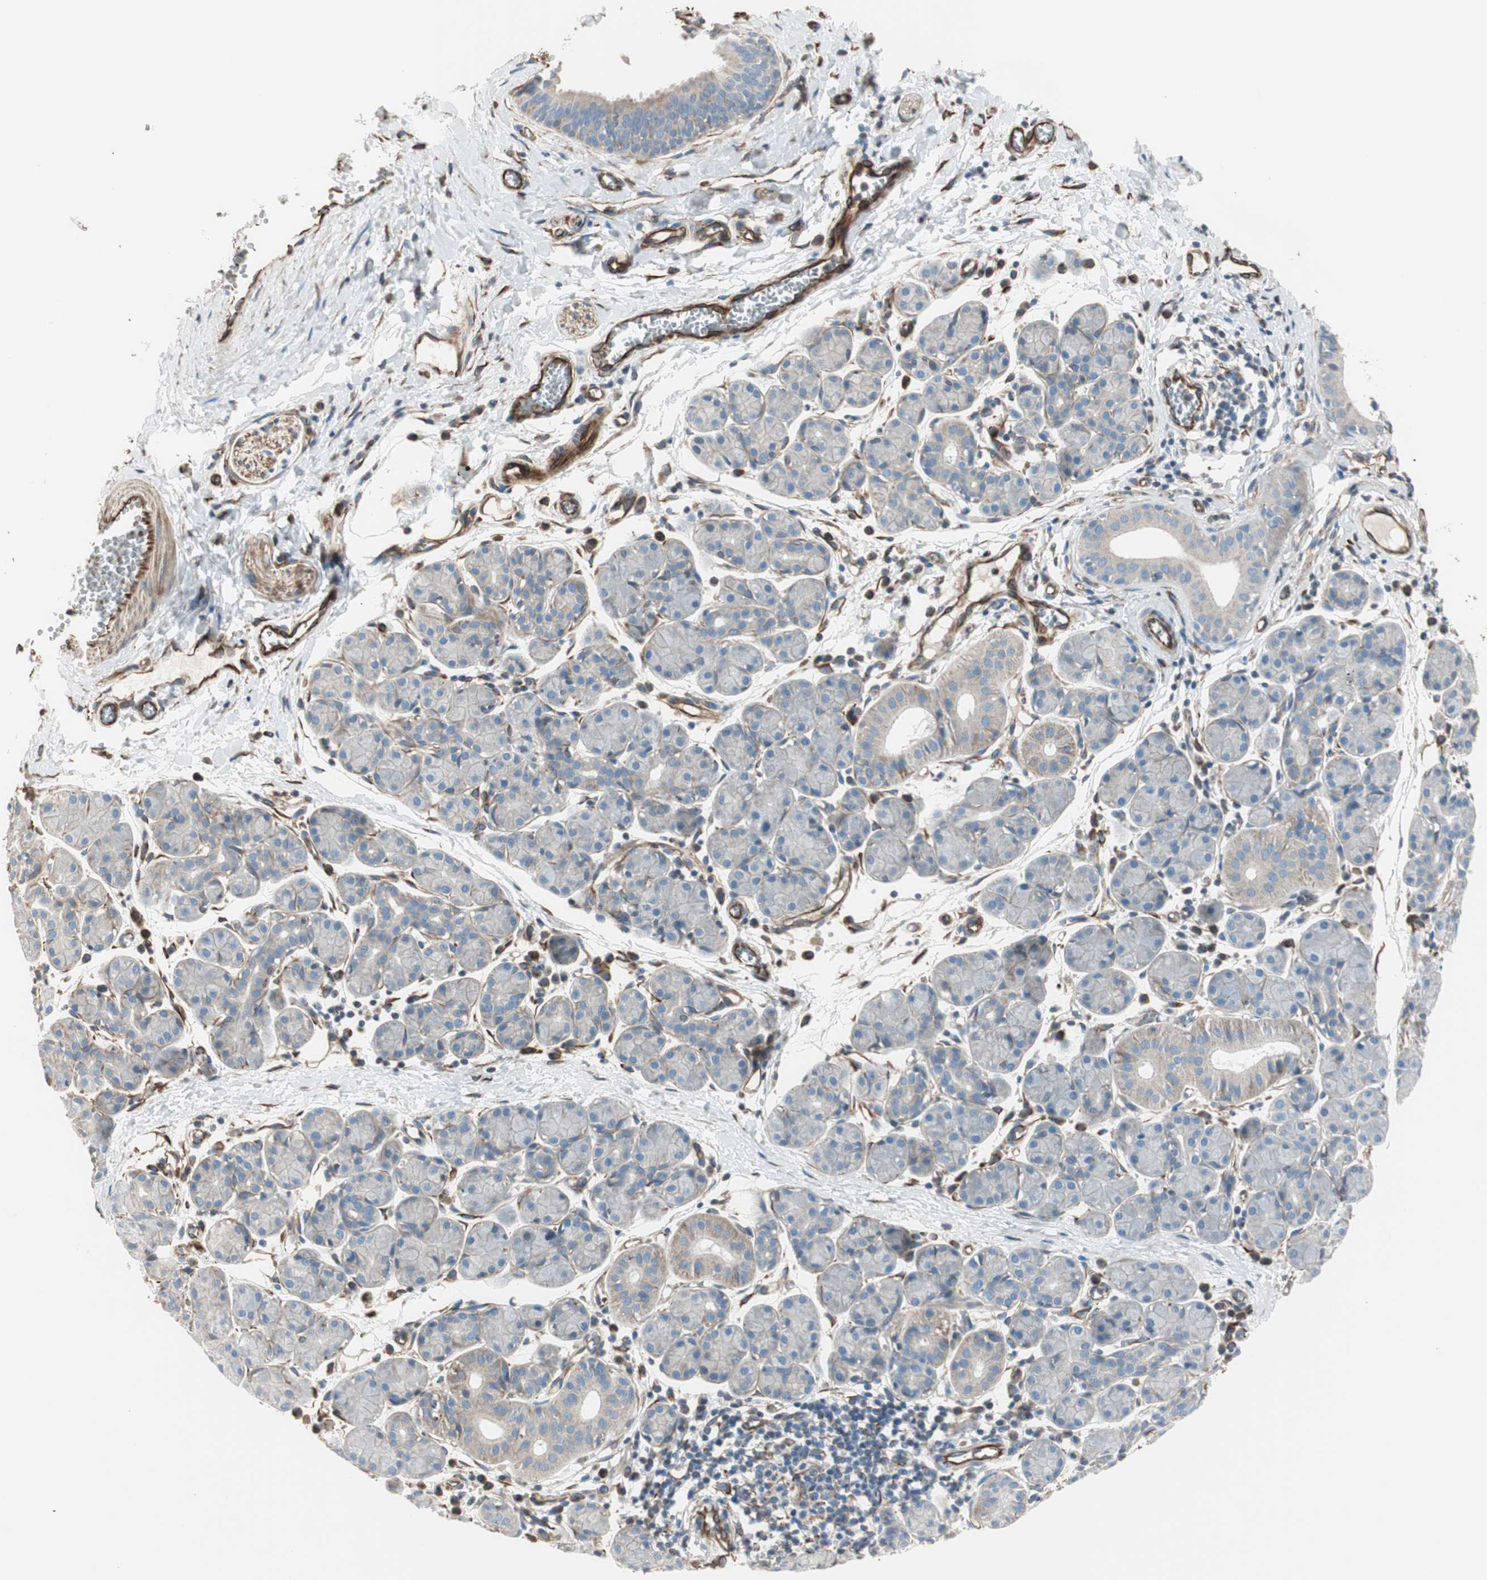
{"staining": {"intensity": "weak", "quantity": "<25%", "location": "cytoplasmic/membranous"}, "tissue": "salivary gland", "cell_type": "Glandular cells", "image_type": "normal", "snomed": [{"axis": "morphology", "description": "Normal tissue, NOS"}, {"axis": "morphology", "description": "Inflammation, NOS"}, {"axis": "topography", "description": "Lymph node"}, {"axis": "topography", "description": "Salivary gland"}], "caption": "Image shows no significant protein staining in glandular cells of benign salivary gland.", "gene": "SRCIN1", "patient": {"sex": "male", "age": 3}}